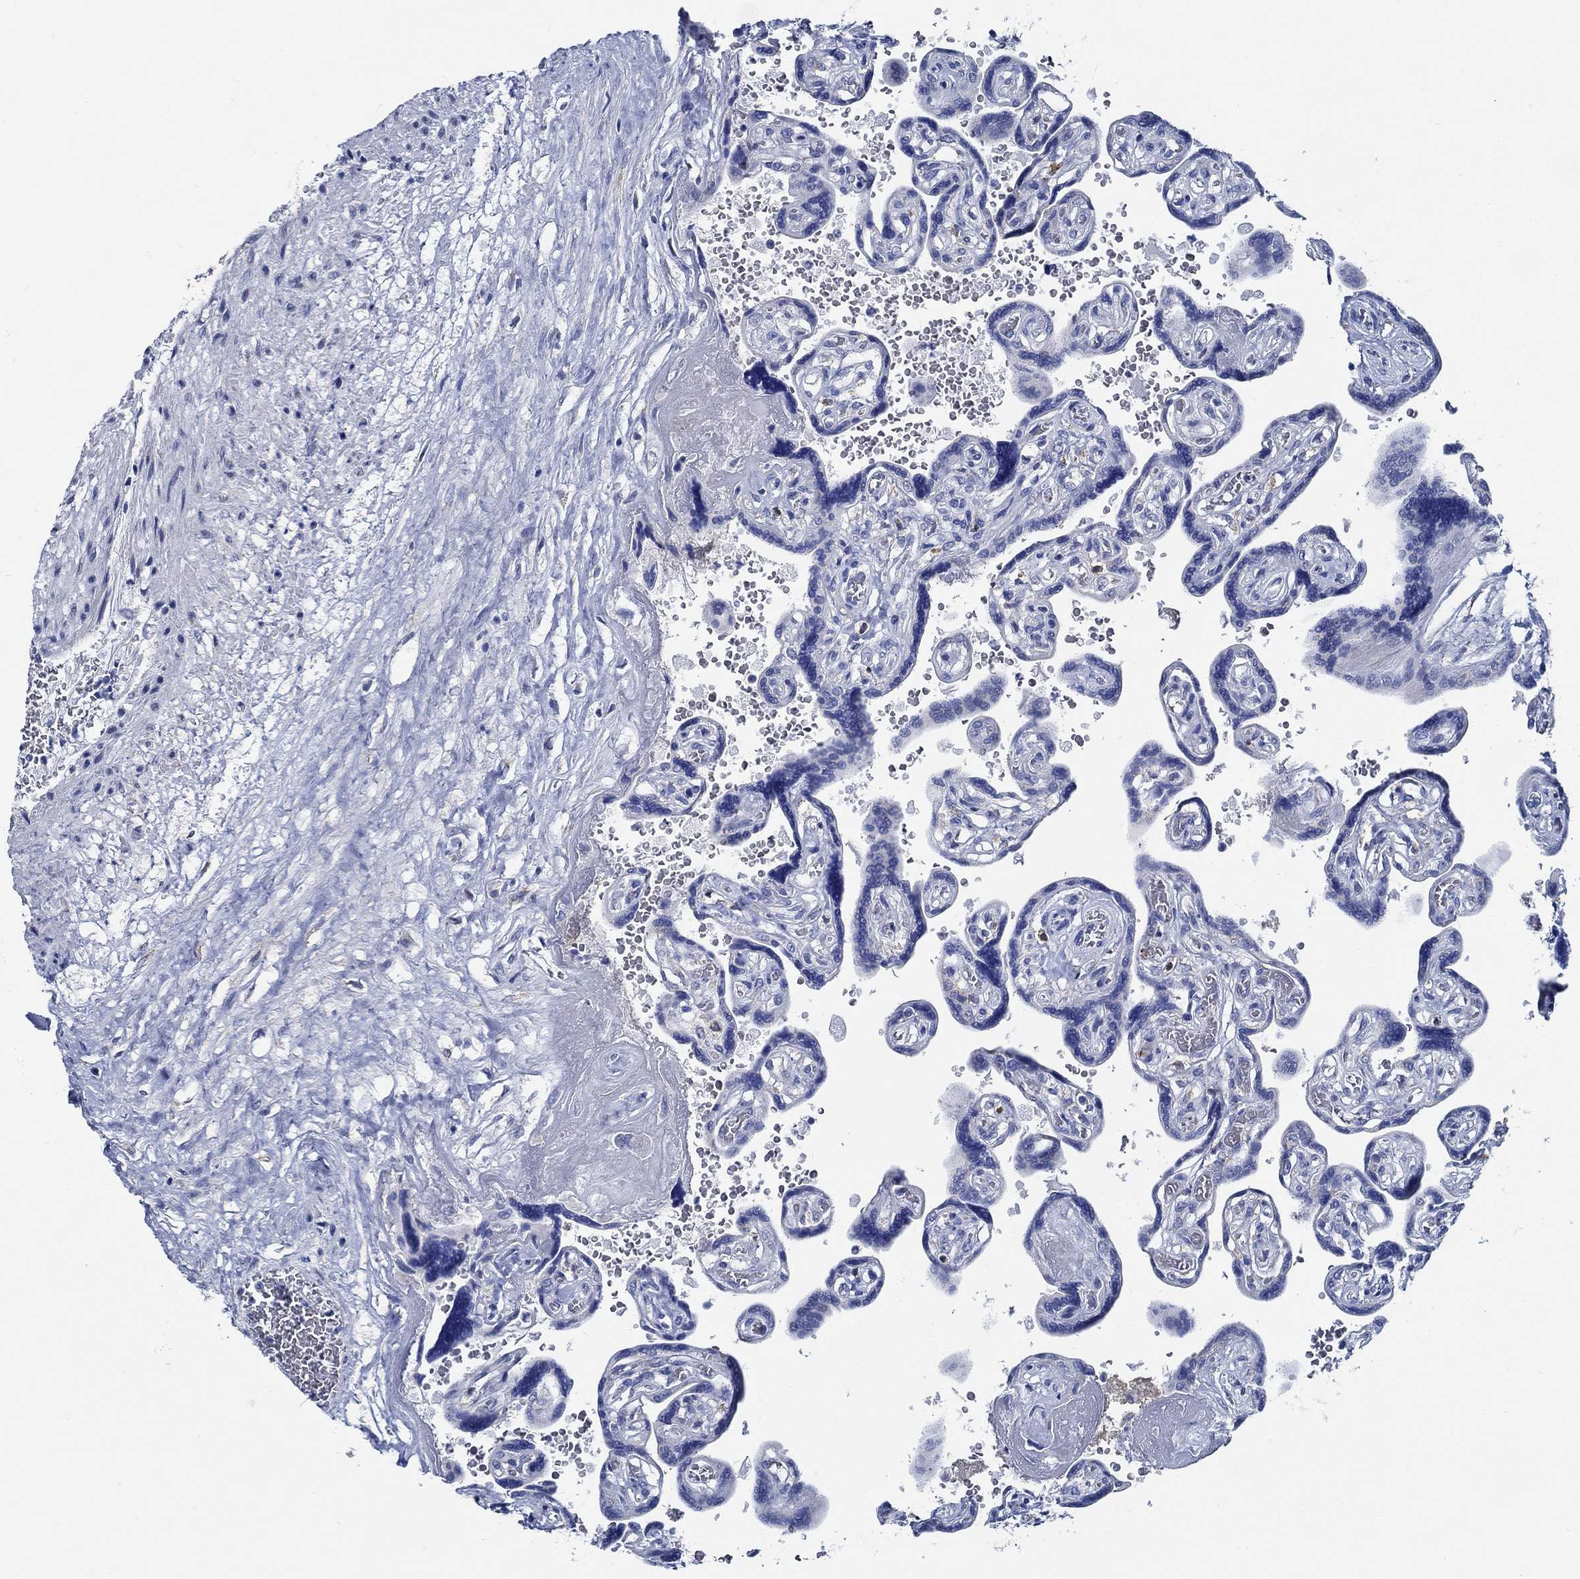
{"staining": {"intensity": "negative", "quantity": "none", "location": "none"}, "tissue": "placenta", "cell_type": "Decidual cells", "image_type": "normal", "snomed": [{"axis": "morphology", "description": "Normal tissue, NOS"}, {"axis": "topography", "description": "Placenta"}], "caption": "Immunohistochemistry (IHC) micrograph of normal placenta: human placenta stained with DAB displays no significant protein expression in decidual cells. The staining was performed using DAB to visualize the protein expression in brown, while the nuclei were stained in blue with hematoxylin (Magnification: 20x).", "gene": "HECW2", "patient": {"sex": "female", "age": 32}}